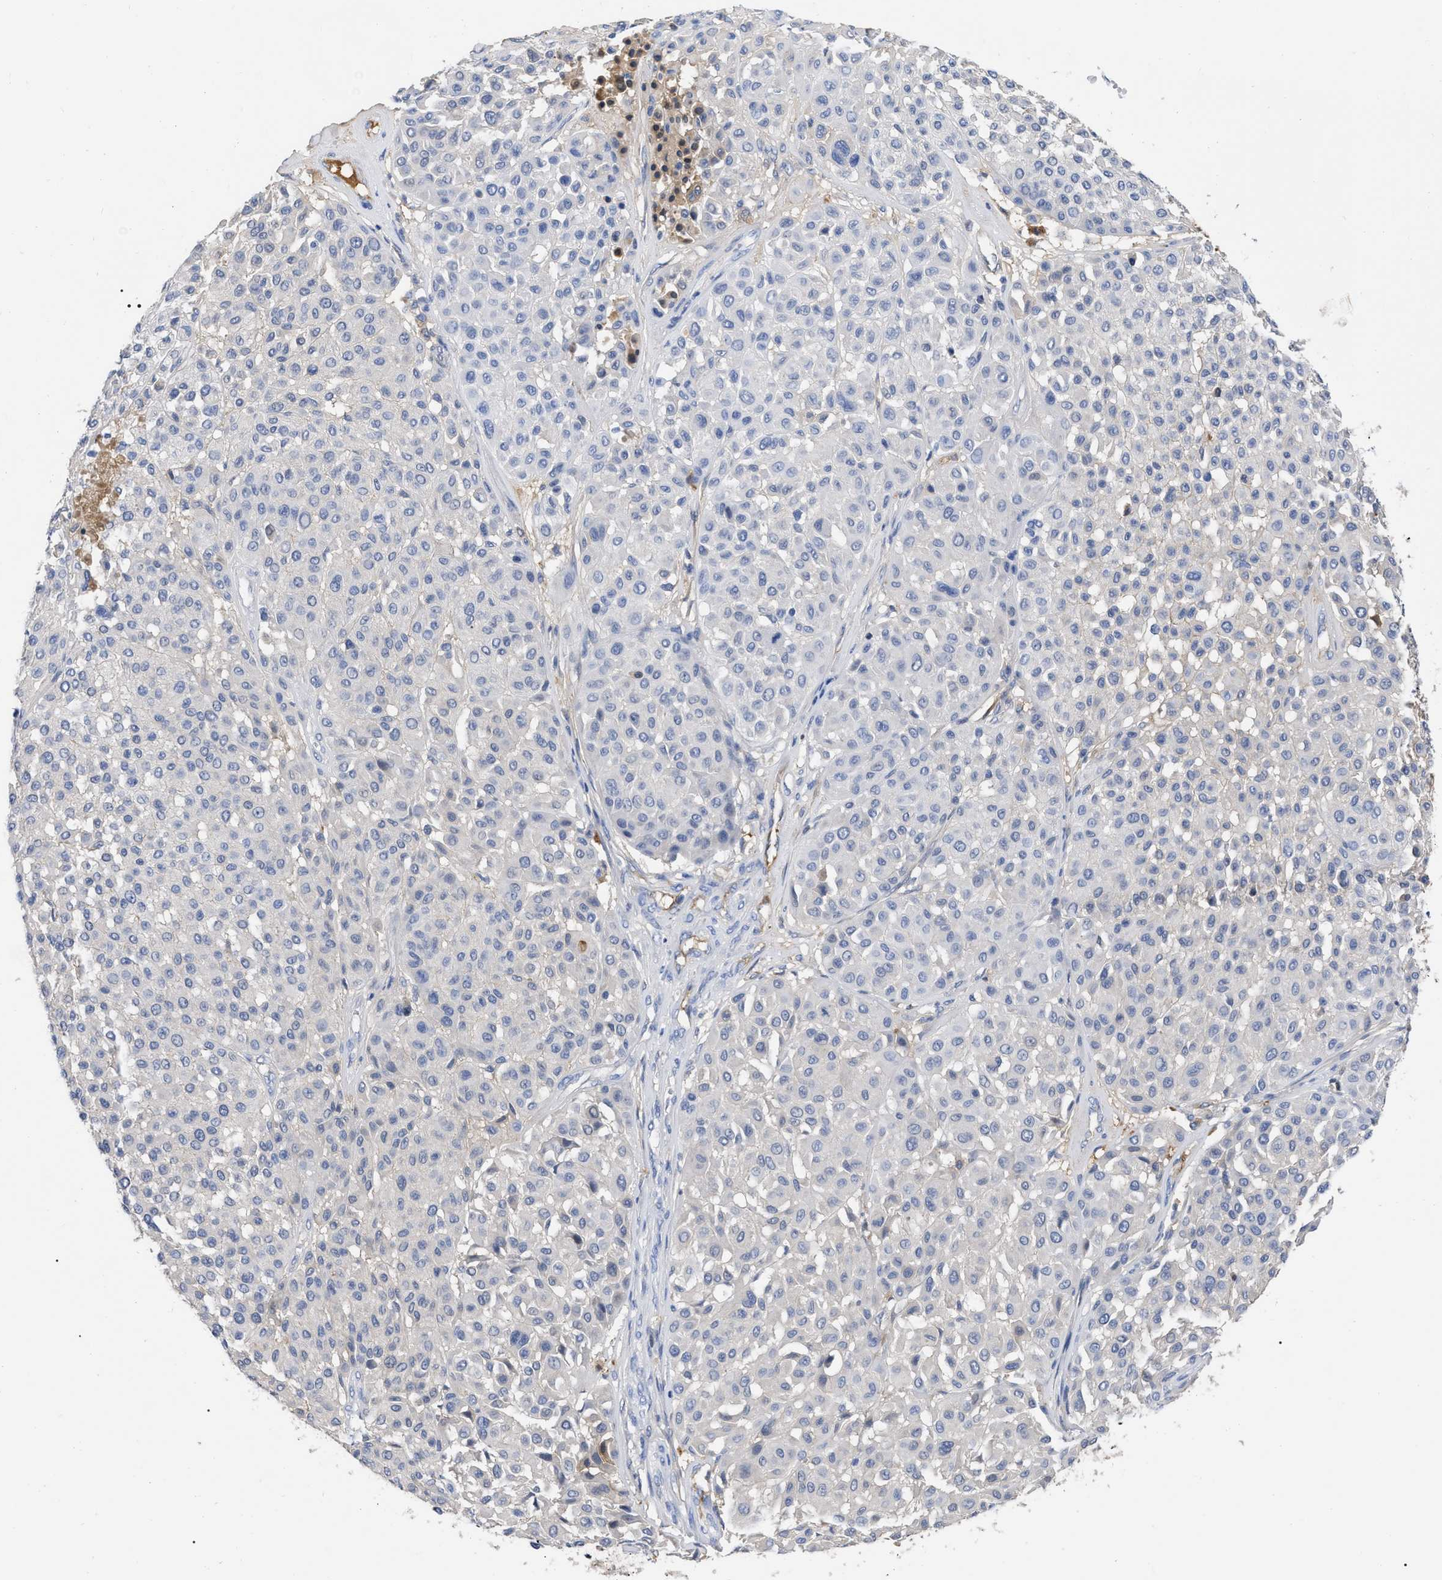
{"staining": {"intensity": "negative", "quantity": "none", "location": "none"}, "tissue": "melanoma", "cell_type": "Tumor cells", "image_type": "cancer", "snomed": [{"axis": "morphology", "description": "Malignant melanoma, Metastatic site"}, {"axis": "topography", "description": "Soft tissue"}], "caption": "High magnification brightfield microscopy of melanoma stained with DAB (brown) and counterstained with hematoxylin (blue): tumor cells show no significant staining.", "gene": "IGHV5-51", "patient": {"sex": "male", "age": 41}}